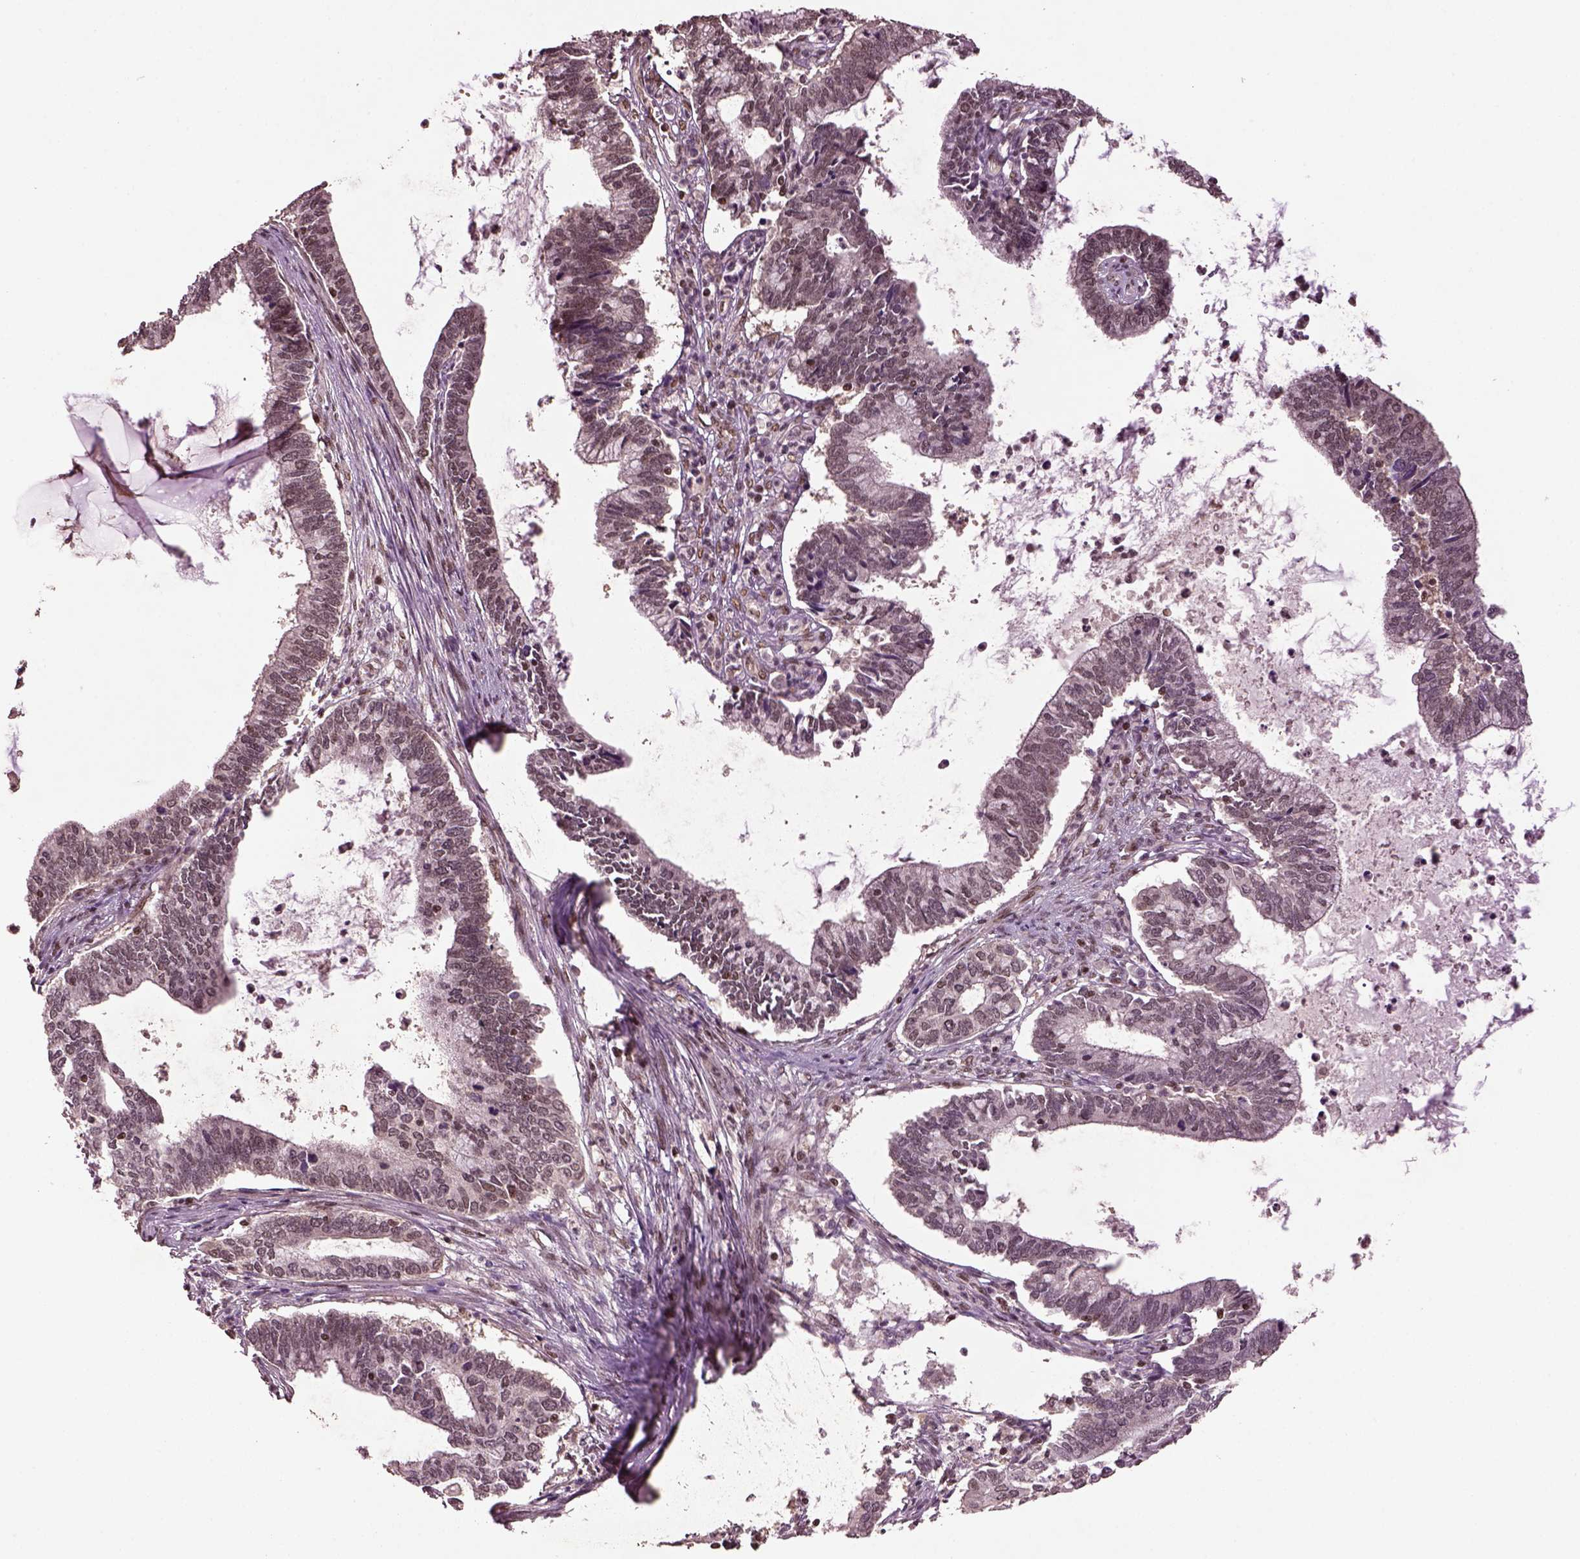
{"staining": {"intensity": "weak", "quantity": "25%-75%", "location": "nuclear"}, "tissue": "cervical cancer", "cell_type": "Tumor cells", "image_type": "cancer", "snomed": [{"axis": "morphology", "description": "Adenocarcinoma, NOS"}, {"axis": "topography", "description": "Cervix"}], "caption": "There is low levels of weak nuclear expression in tumor cells of cervical cancer, as demonstrated by immunohistochemical staining (brown color).", "gene": "BRD9", "patient": {"sex": "female", "age": 42}}